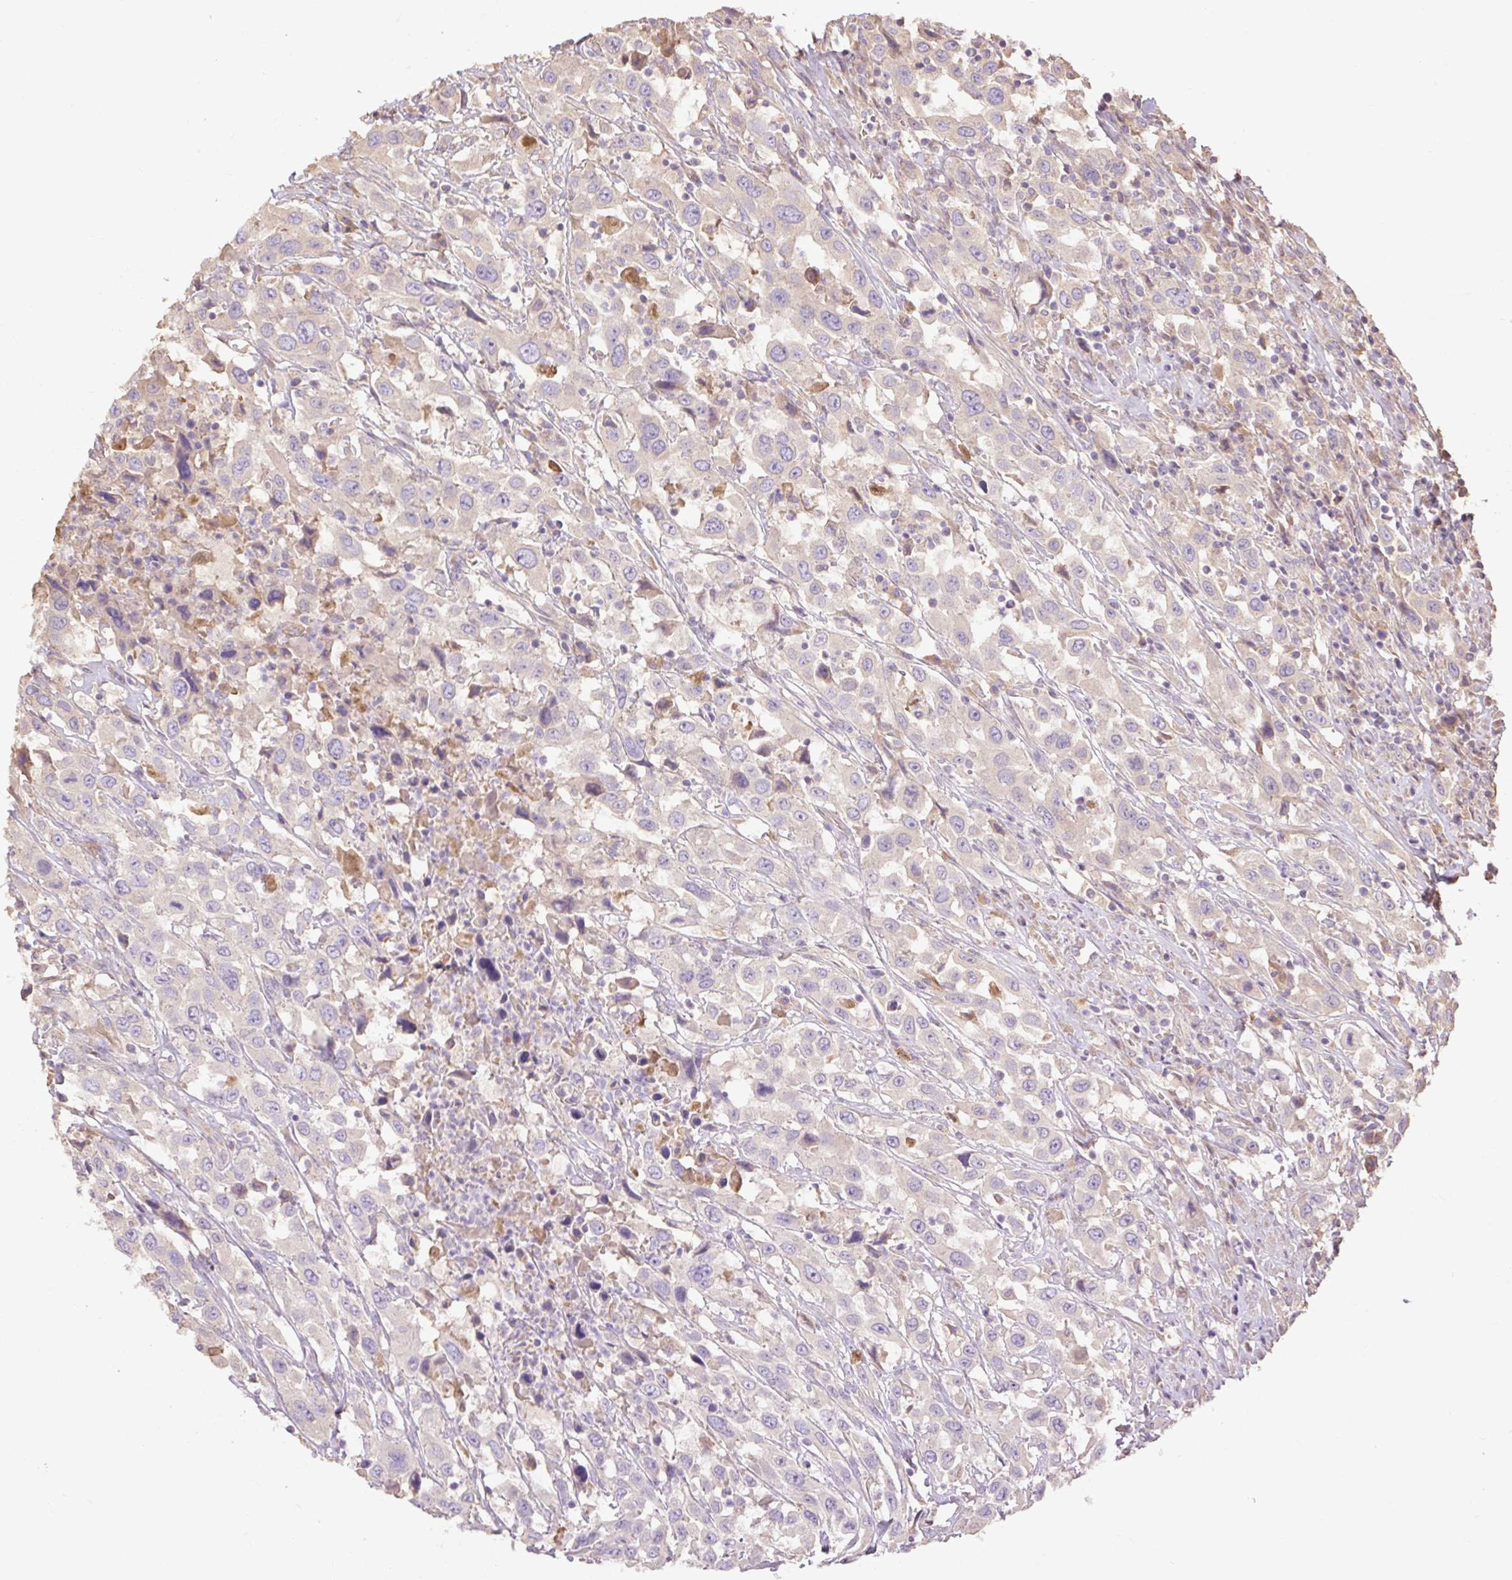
{"staining": {"intensity": "negative", "quantity": "none", "location": "none"}, "tissue": "urothelial cancer", "cell_type": "Tumor cells", "image_type": "cancer", "snomed": [{"axis": "morphology", "description": "Urothelial carcinoma, High grade"}, {"axis": "topography", "description": "Urinary bladder"}], "caption": "There is no significant staining in tumor cells of urothelial cancer.", "gene": "DESI1", "patient": {"sex": "male", "age": 61}}